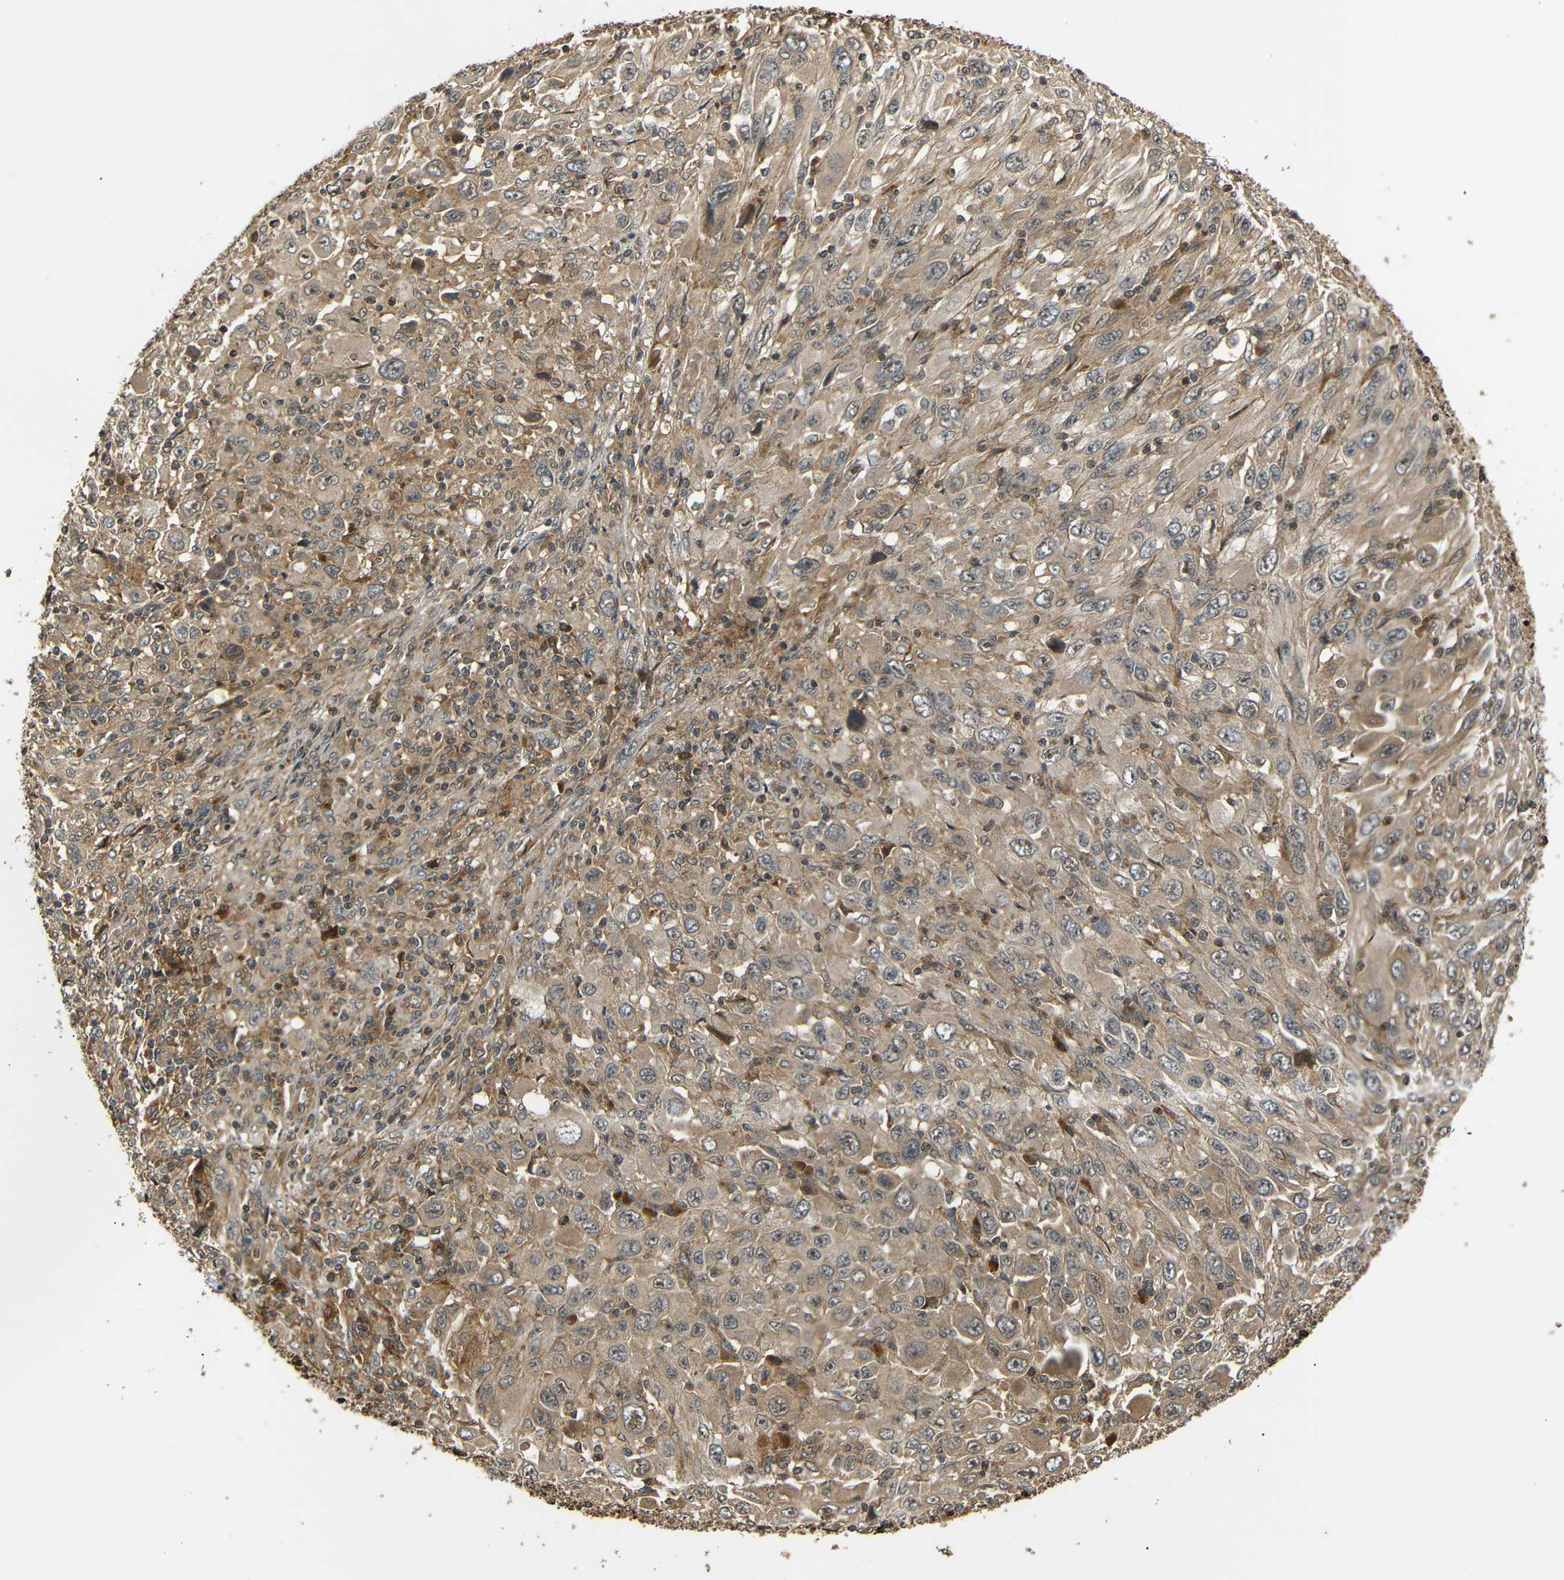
{"staining": {"intensity": "weak", "quantity": ">75%", "location": "cytoplasmic/membranous"}, "tissue": "melanoma", "cell_type": "Tumor cells", "image_type": "cancer", "snomed": [{"axis": "morphology", "description": "Malignant melanoma, Metastatic site"}, {"axis": "topography", "description": "Skin"}], "caption": "Immunohistochemical staining of malignant melanoma (metastatic site) shows low levels of weak cytoplasmic/membranous protein expression in about >75% of tumor cells.", "gene": "TANK", "patient": {"sex": "female", "age": 56}}